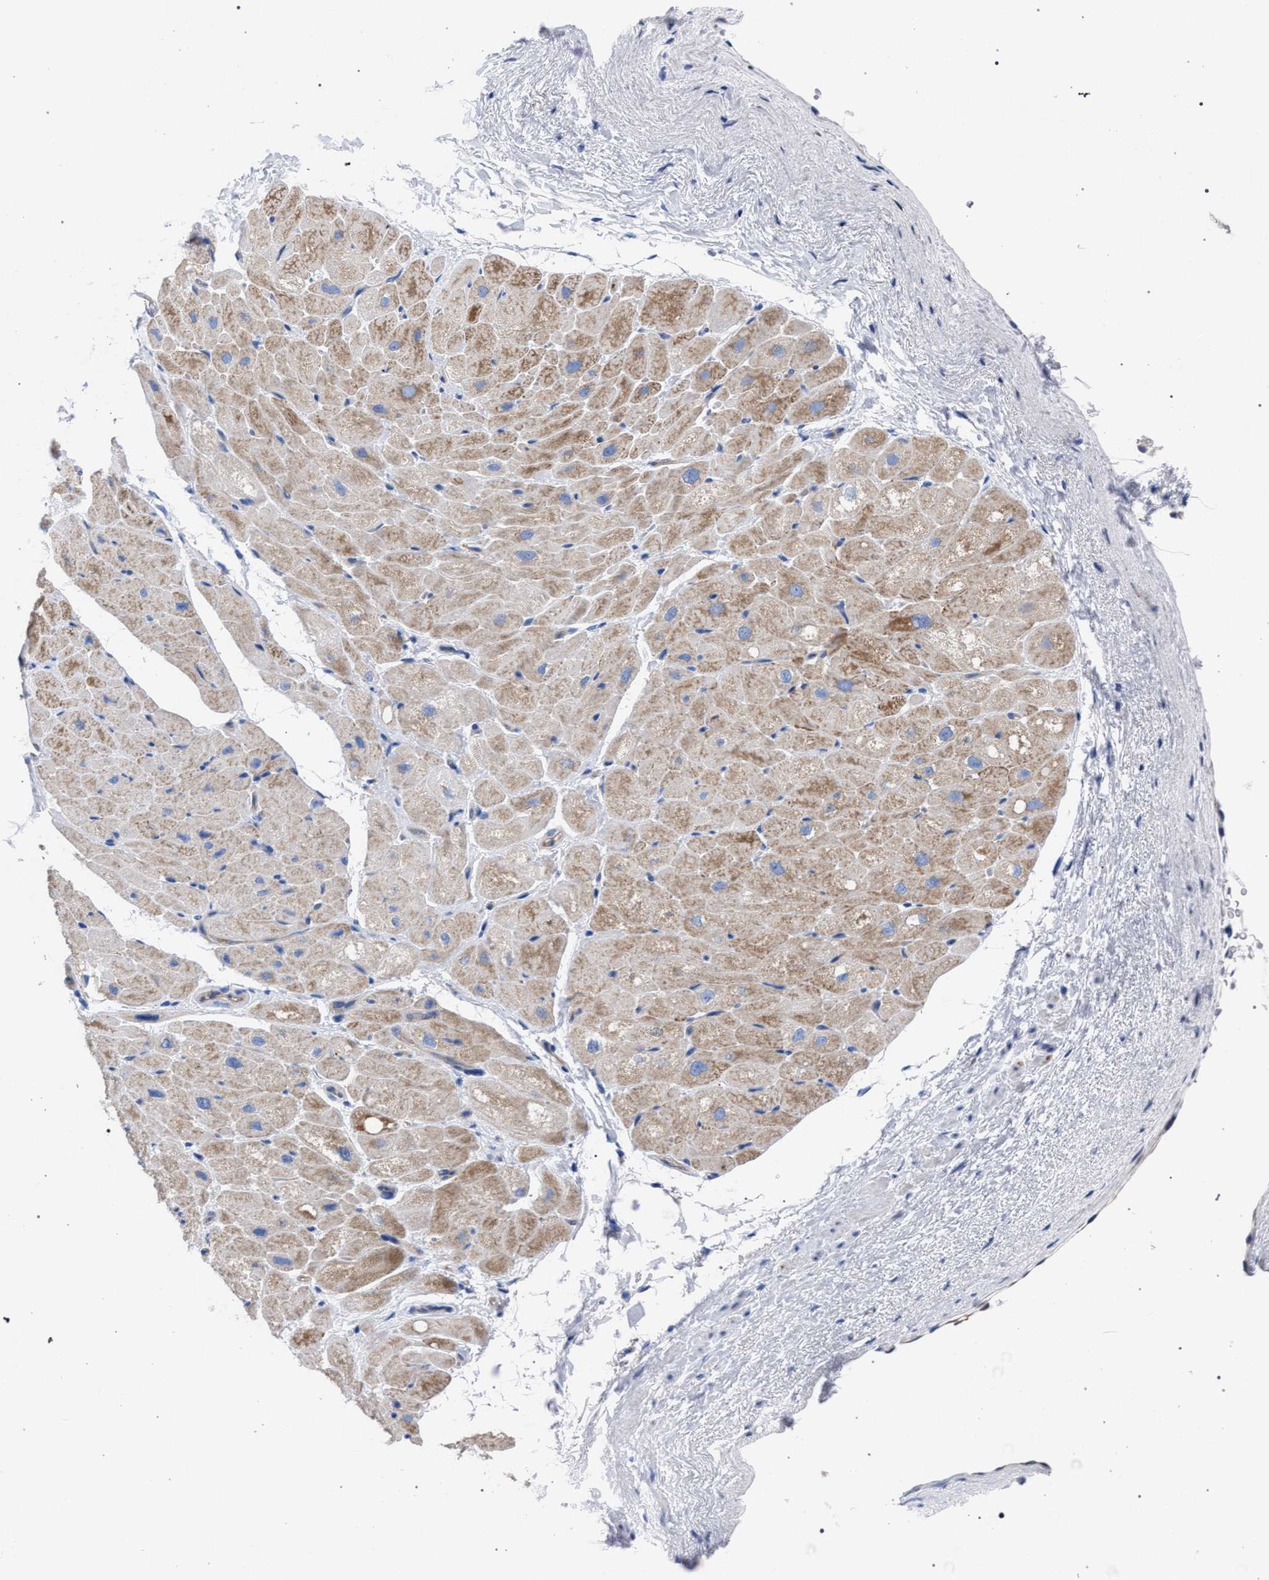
{"staining": {"intensity": "weak", "quantity": "<25%", "location": "cytoplasmic/membranous"}, "tissue": "heart muscle", "cell_type": "Cardiomyocytes", "image_type": "normal", "snomed": [{"axis": "morphology", "description": "Normal tissue, NOS"}, {"axis": "topography", "description": "Heart"}], "caption": "This micrograph is of benign heart muscle stained with IHC to label a protein in brown with the nuclei are counter-stained blue. There is no expression in cardiomyocytes. The staining is performed using DAB (3,3'-diaminobenzidine) brown chromogen with nuclei counter-stained in using hematoxylin.", "gene": "GMPR", "patient": {"sex": "male", "age": 49}}